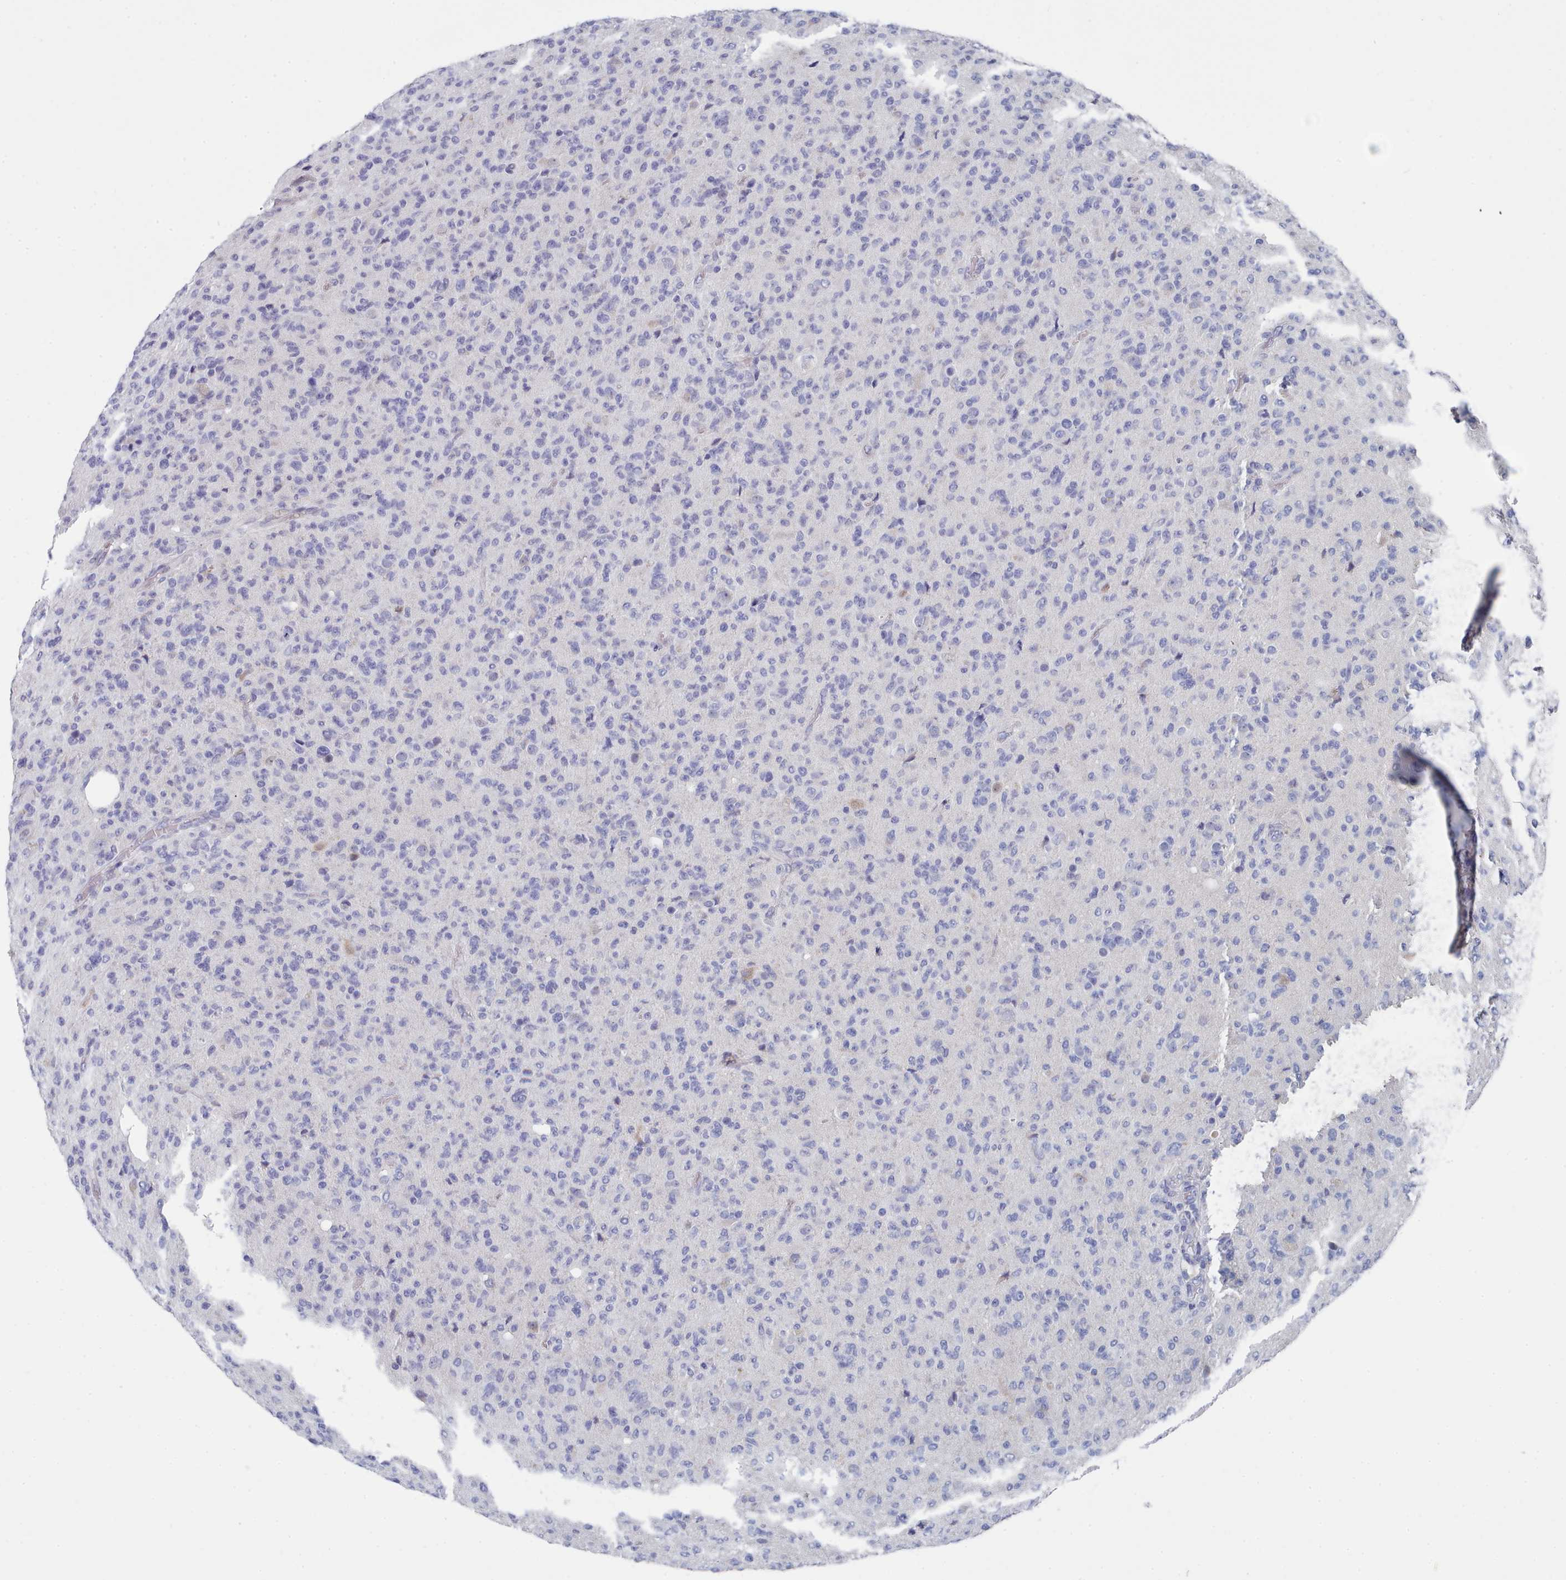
{"staining": {"intensity": "negative", "quantity": "none", "location": "none"}, "tissue": "glioma", "cell_type": "Tumor cells", "image_type": "cancer", "snomed": [{"axis": "morphology", "description": "Glioma, malignant, High grade"}, {"axis": "topography", "description": "Brain"}], "caption": "Human glioma stained for a protein using IHC shows no staining in tumor cells.", "gene": "PDE4C", "patient": {"sex": "female", "age": 57}}